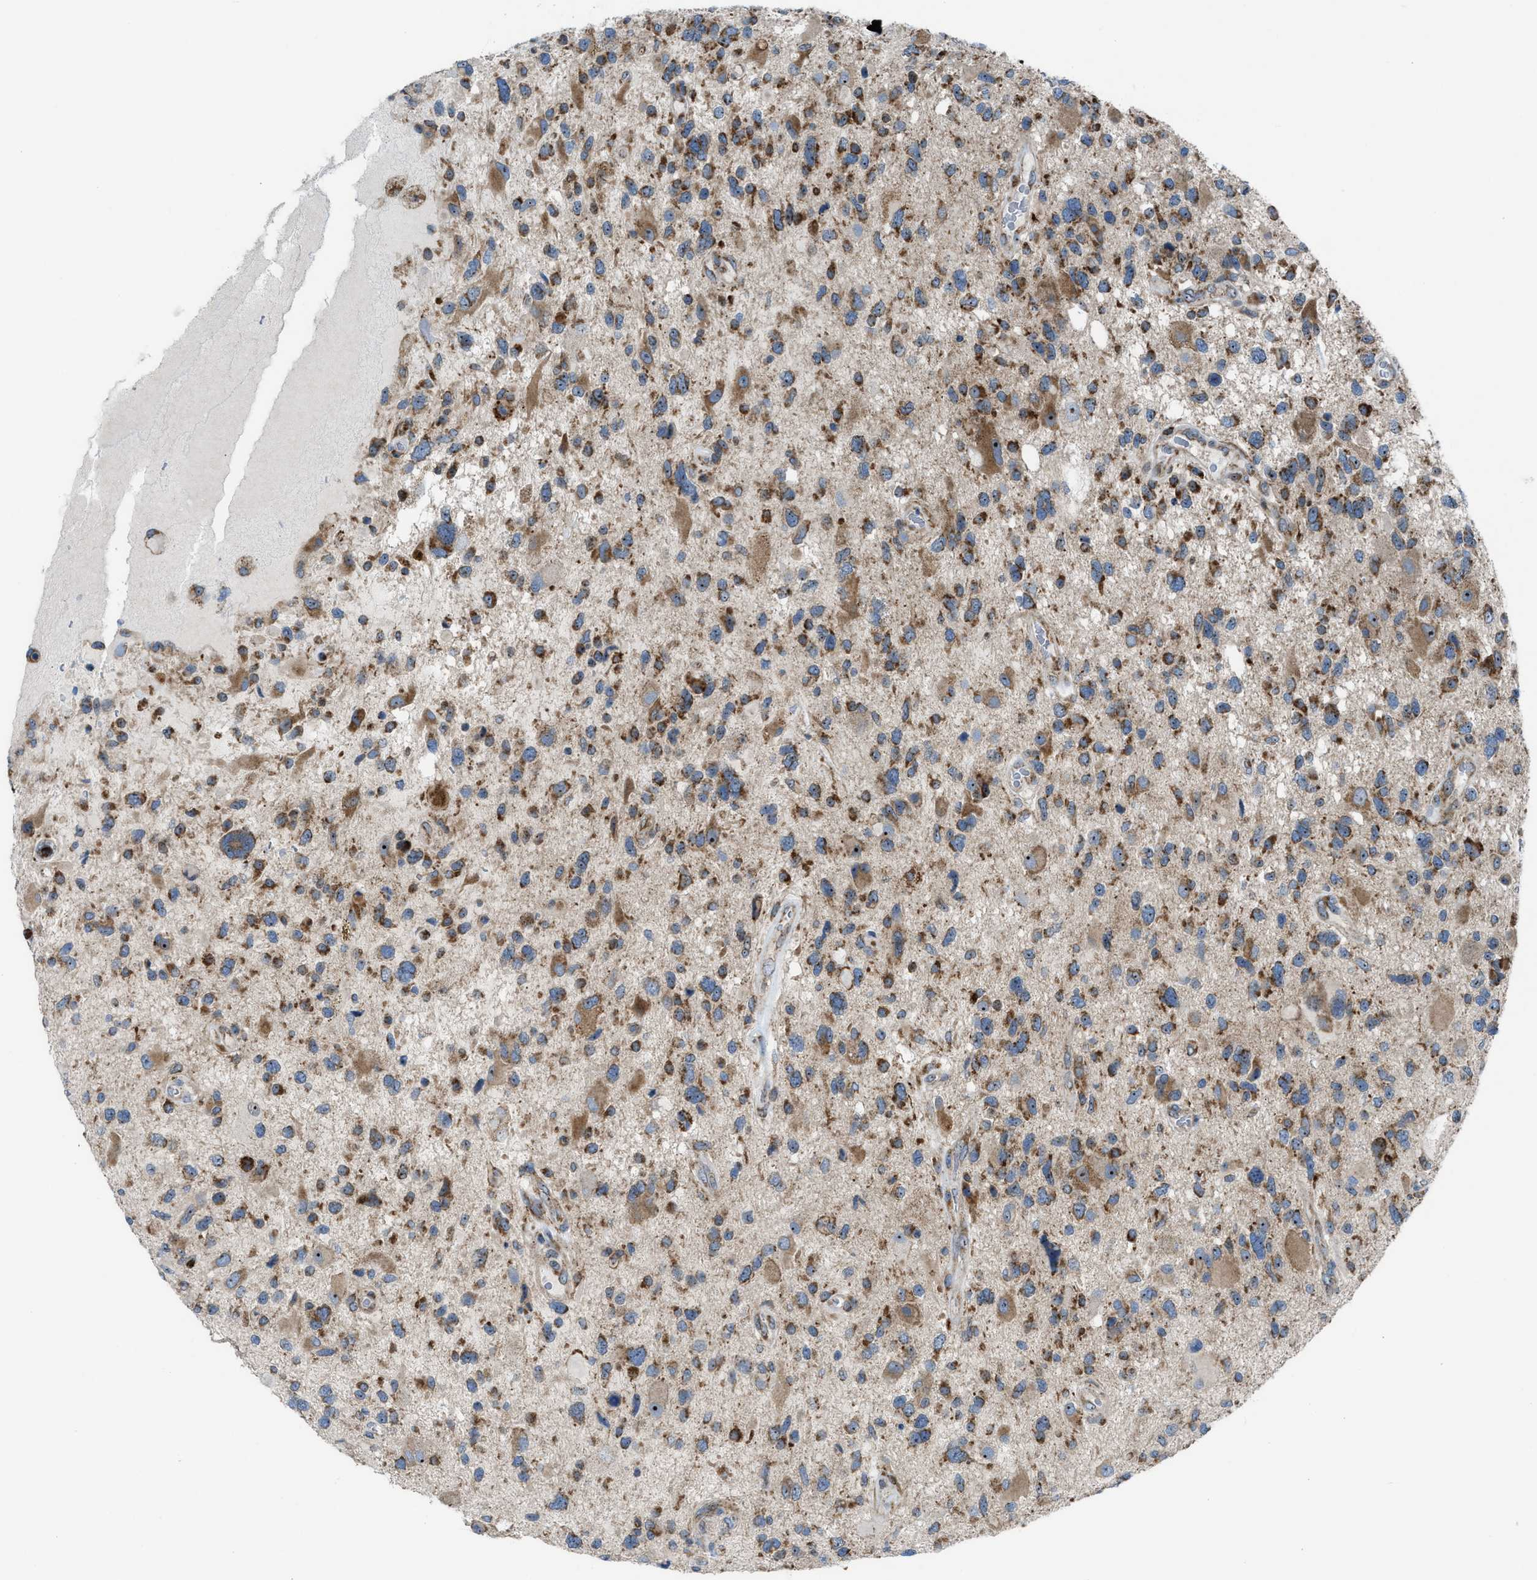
{"staining": {"intensity": "moderate", "quantity": ">75%", "location": "cytoplasmic/membranous,nuclear"}, "tissue": "glioma", "cell_type": "Tumor cells", "image_type": "cancer", "snomed": [{"axis": "morphology", "description": "Glioma, malignant, High grade"}, {"axis": "topography", "description": "Brain"}], "caption": "A high-resolution photomicrograph shows immunohistochemistry staining of malignant high-grade glioma, which displays moderate cytoplasmic/membranous and nuclear staining in about >75% of tumor cells.", "gene": "TPH1", "patient": {"sex": "male", "age": 33}}